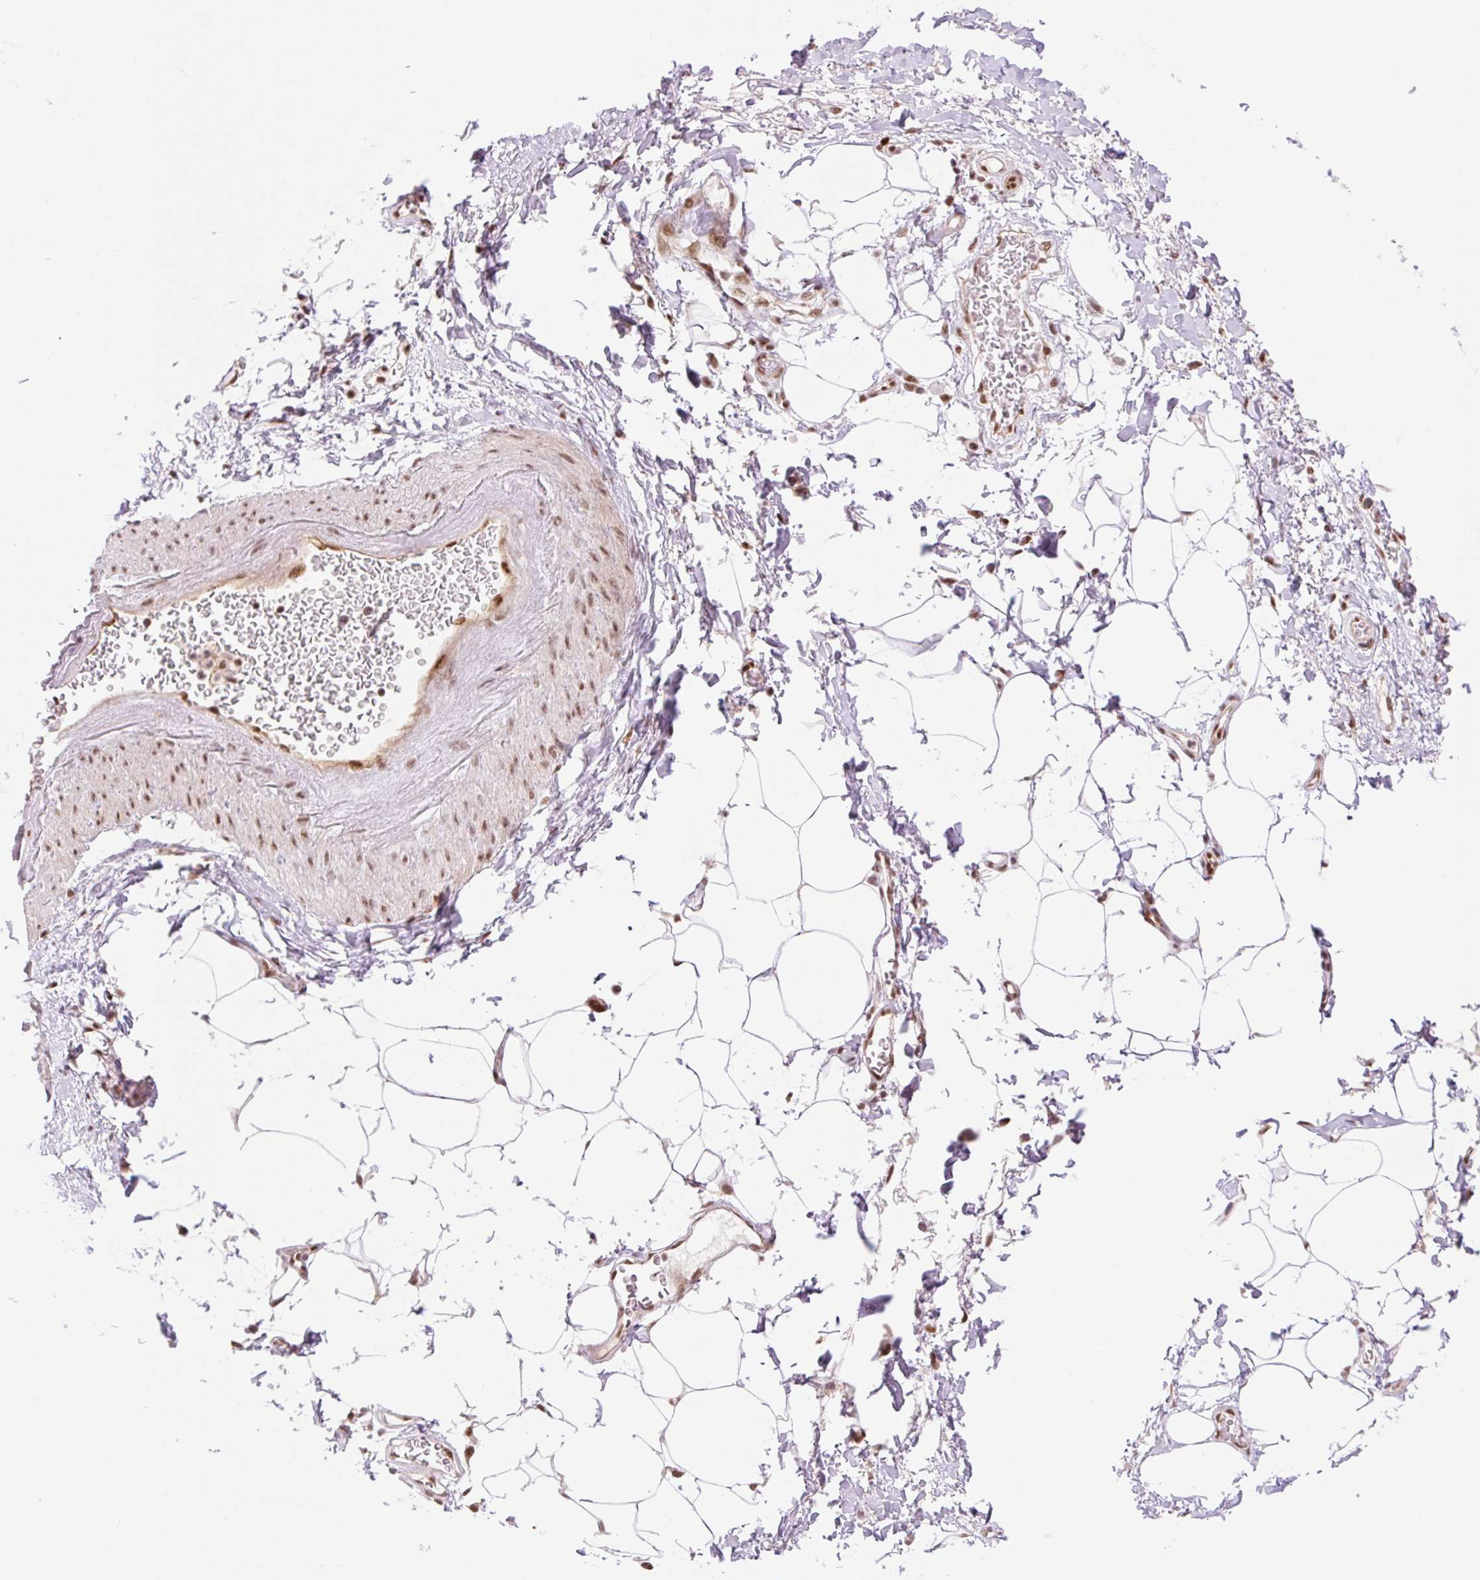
{"staining": {"intensity": "negative", "quantity": "none", "location": "none"}, "tissue": "adipose tissue", "cell_type": "Adipocytes", "image_type": "normal", "snomed": [{"axis": "morphology", "description": "Normal tissue, NOS"}, {"axis": "topography", "description": "Vagina"}, {"axis": "topography", "description": "Peripheral nerve tissue"}], "caption": "This is an immunohistochemistry photomicrograph of unremarkable adipose tissue. There is no staining in adipocytes.", "gene": "PRDM11", "patient": {"sex": "female", "age": 71}}